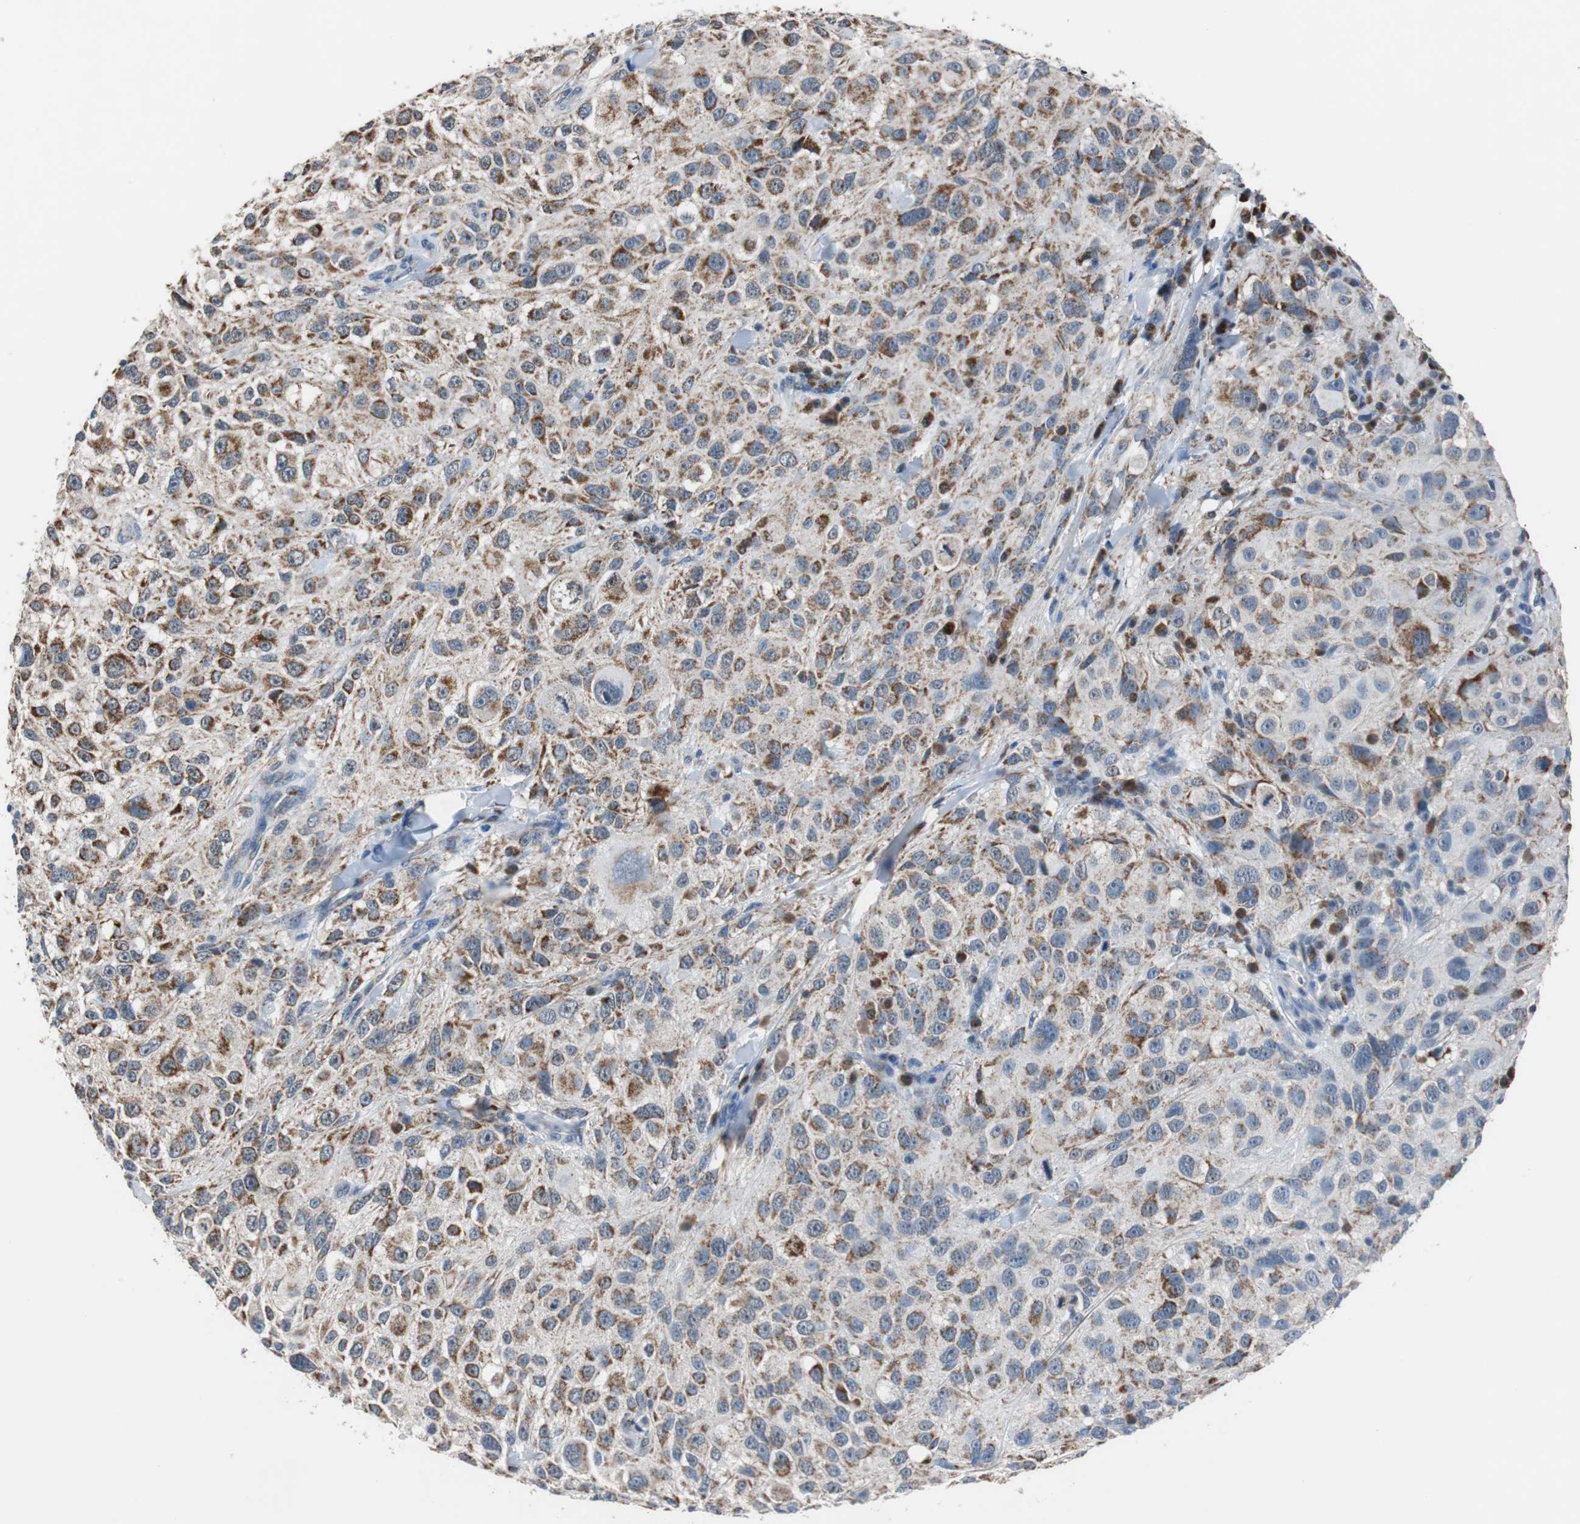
{"staining": {"intensity": "strong", "quantity": ">75%", "location": "cytoplasmic/membranous"}, "tissue": "melanoma", "cell_type": "Tumor cells", "image_type": "cancer", "snomed": [{"axis": "morphology", "description": "Necrosis, NOS"}, {"axis": "morphology", "description": "Malignant melanoma, NOS"}, {"axis": "topography", "description": "Skin"}], "caption": "A brown stain labels strong cytoplasmic/membranous positivity of a protein in human melanoma tumor cells. (DAB IHC with brightfield microscopy, high magnification).", "gene": "PITRM1", "patient": {"sex": "female", "age": 87}}